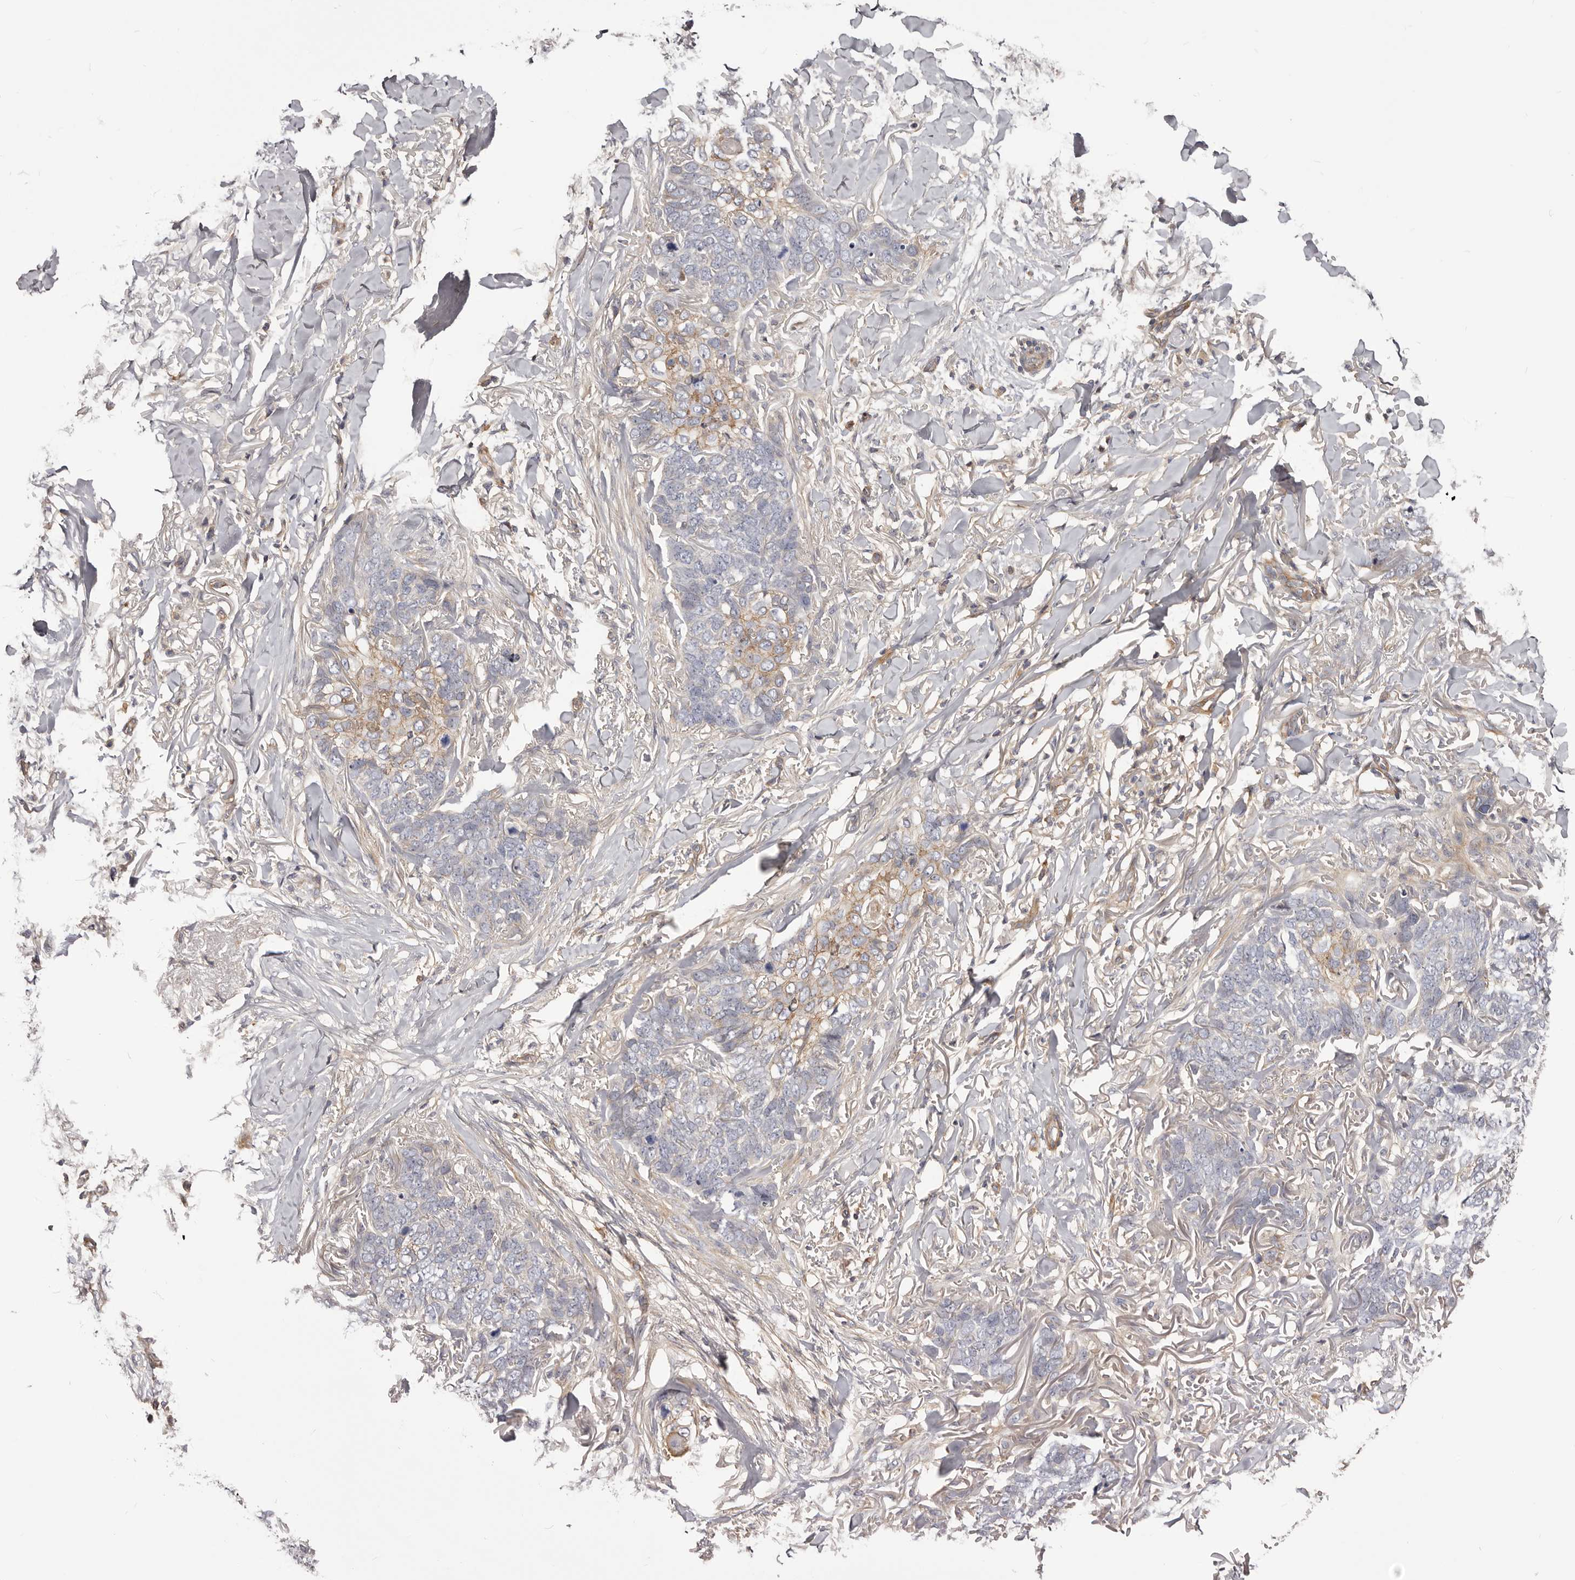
{"staining": {"intensity": "negative", "quantity": "none", "location": "none"}, "tissue": "skin cancer", "cell_type": "Tumor cells", "image_type": "cancer", "snomed": [{"axis": "morphology", "description": "Normal tissue, NOS"}, {"axis": "morphology", "description": "Basal cell carcinoma"}, {"axis": "topography", "description": "Skin"}], "caption": "This is an immunohistochemistry (IHC) histopathology image of human basal cell carcinoma (skin). There is no positivity in tumor cells.", "gene": "DMRT2", "patient": {"sex": "male", "age": 77}}